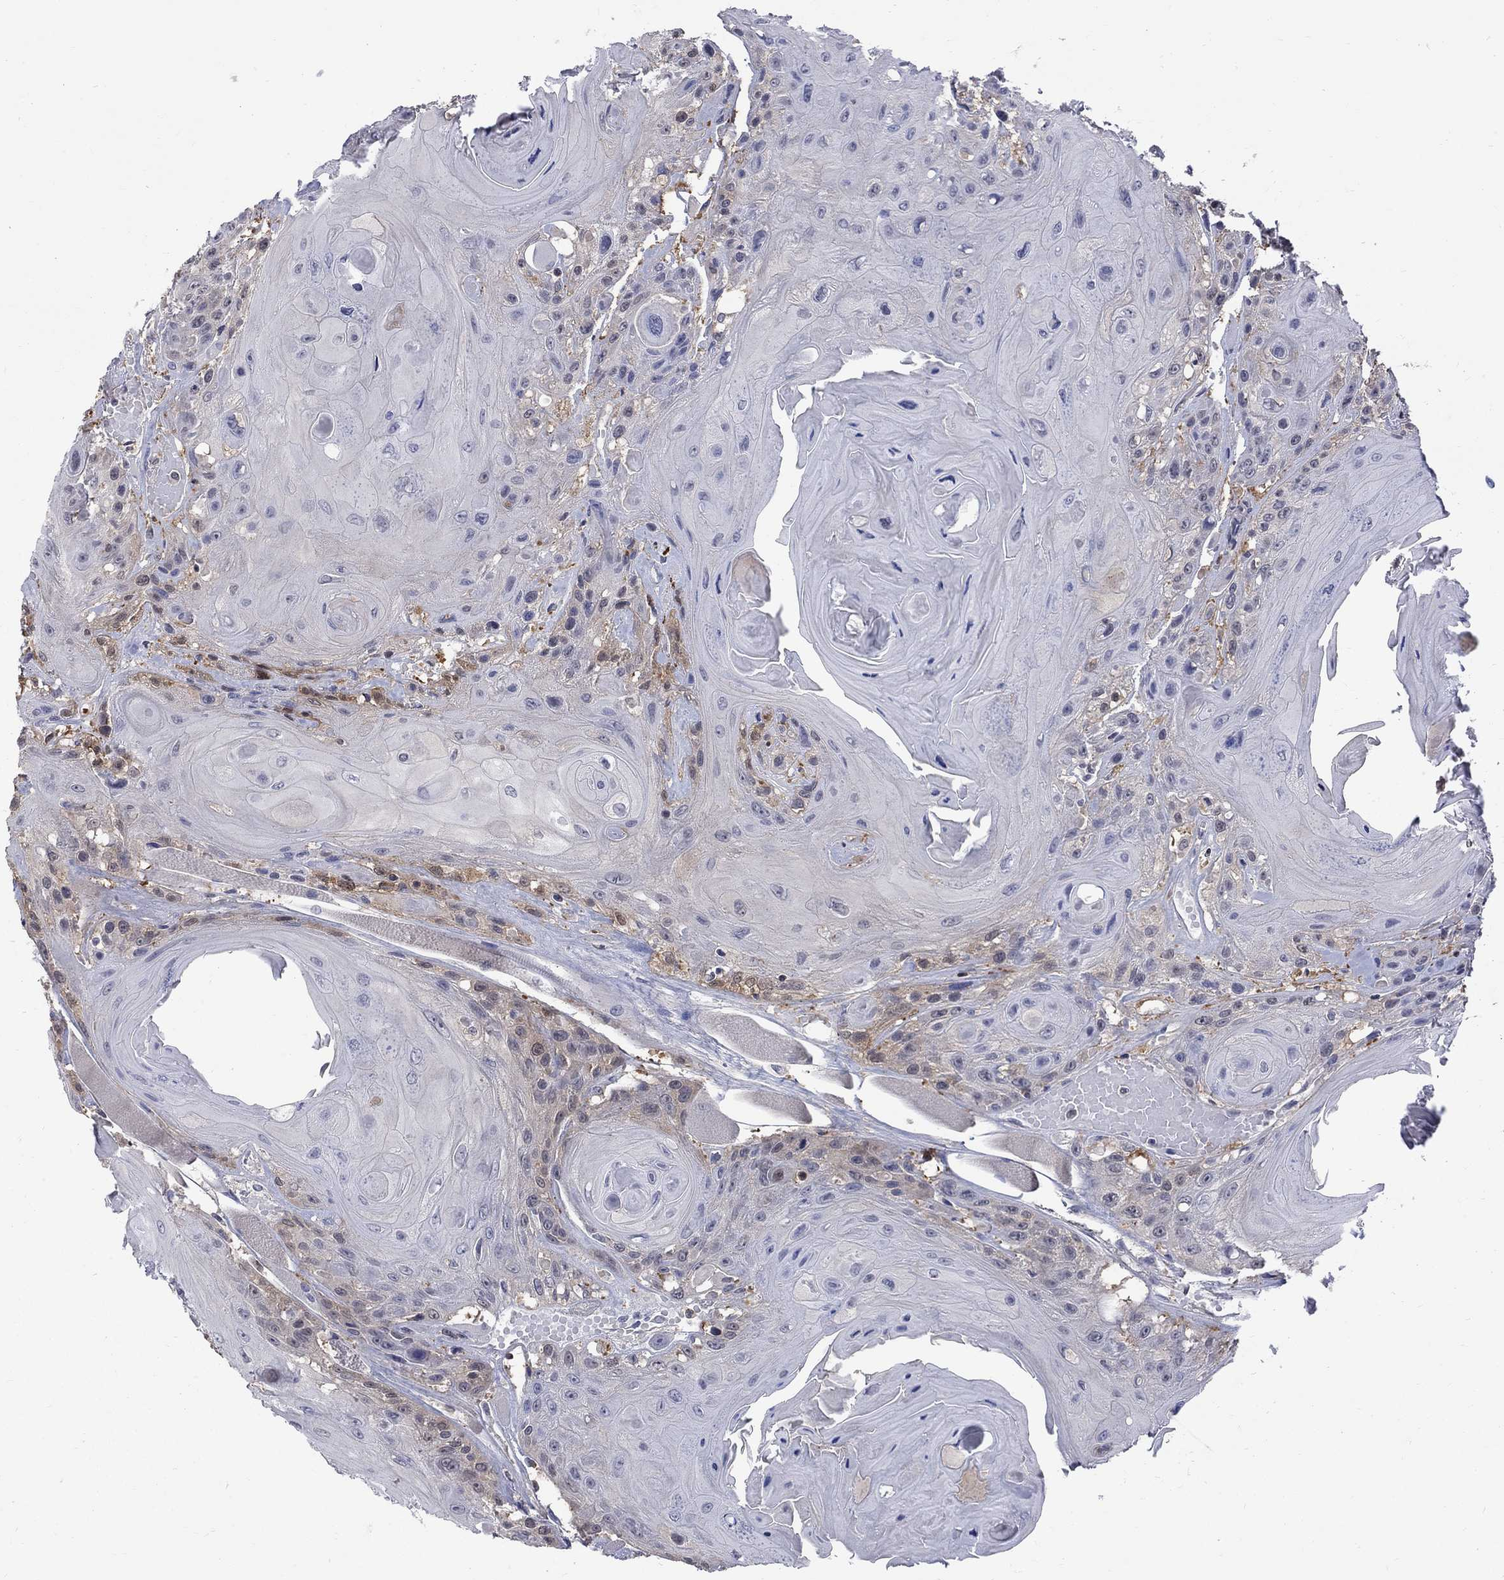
{"staining": {"intensity": "negative", "quantity": "none", "location": "none"}, "tissue": "head and neck cancer", "cell_type": "Tumor cells", "image_type": "cancer", "snomed": [{"axis": "morphology", "description": "Squamous cell carcinoma, NOS"}, {"axis": "topography", "description": "Head-Neck"}], "caption": "DAB immunohistochemical staining of human squamous cell carcinoma (head and neck) exhibits no significant positivity in tumor cells. (Stains: DAB (3,3'-diaminobenzidine) immunohistochemistry with hematoxylin counter stain, Microscopy: brightfield microscopy at high magnification).", "gene": "HKDC1", "patient": {"sex": "female", "age": 59}}